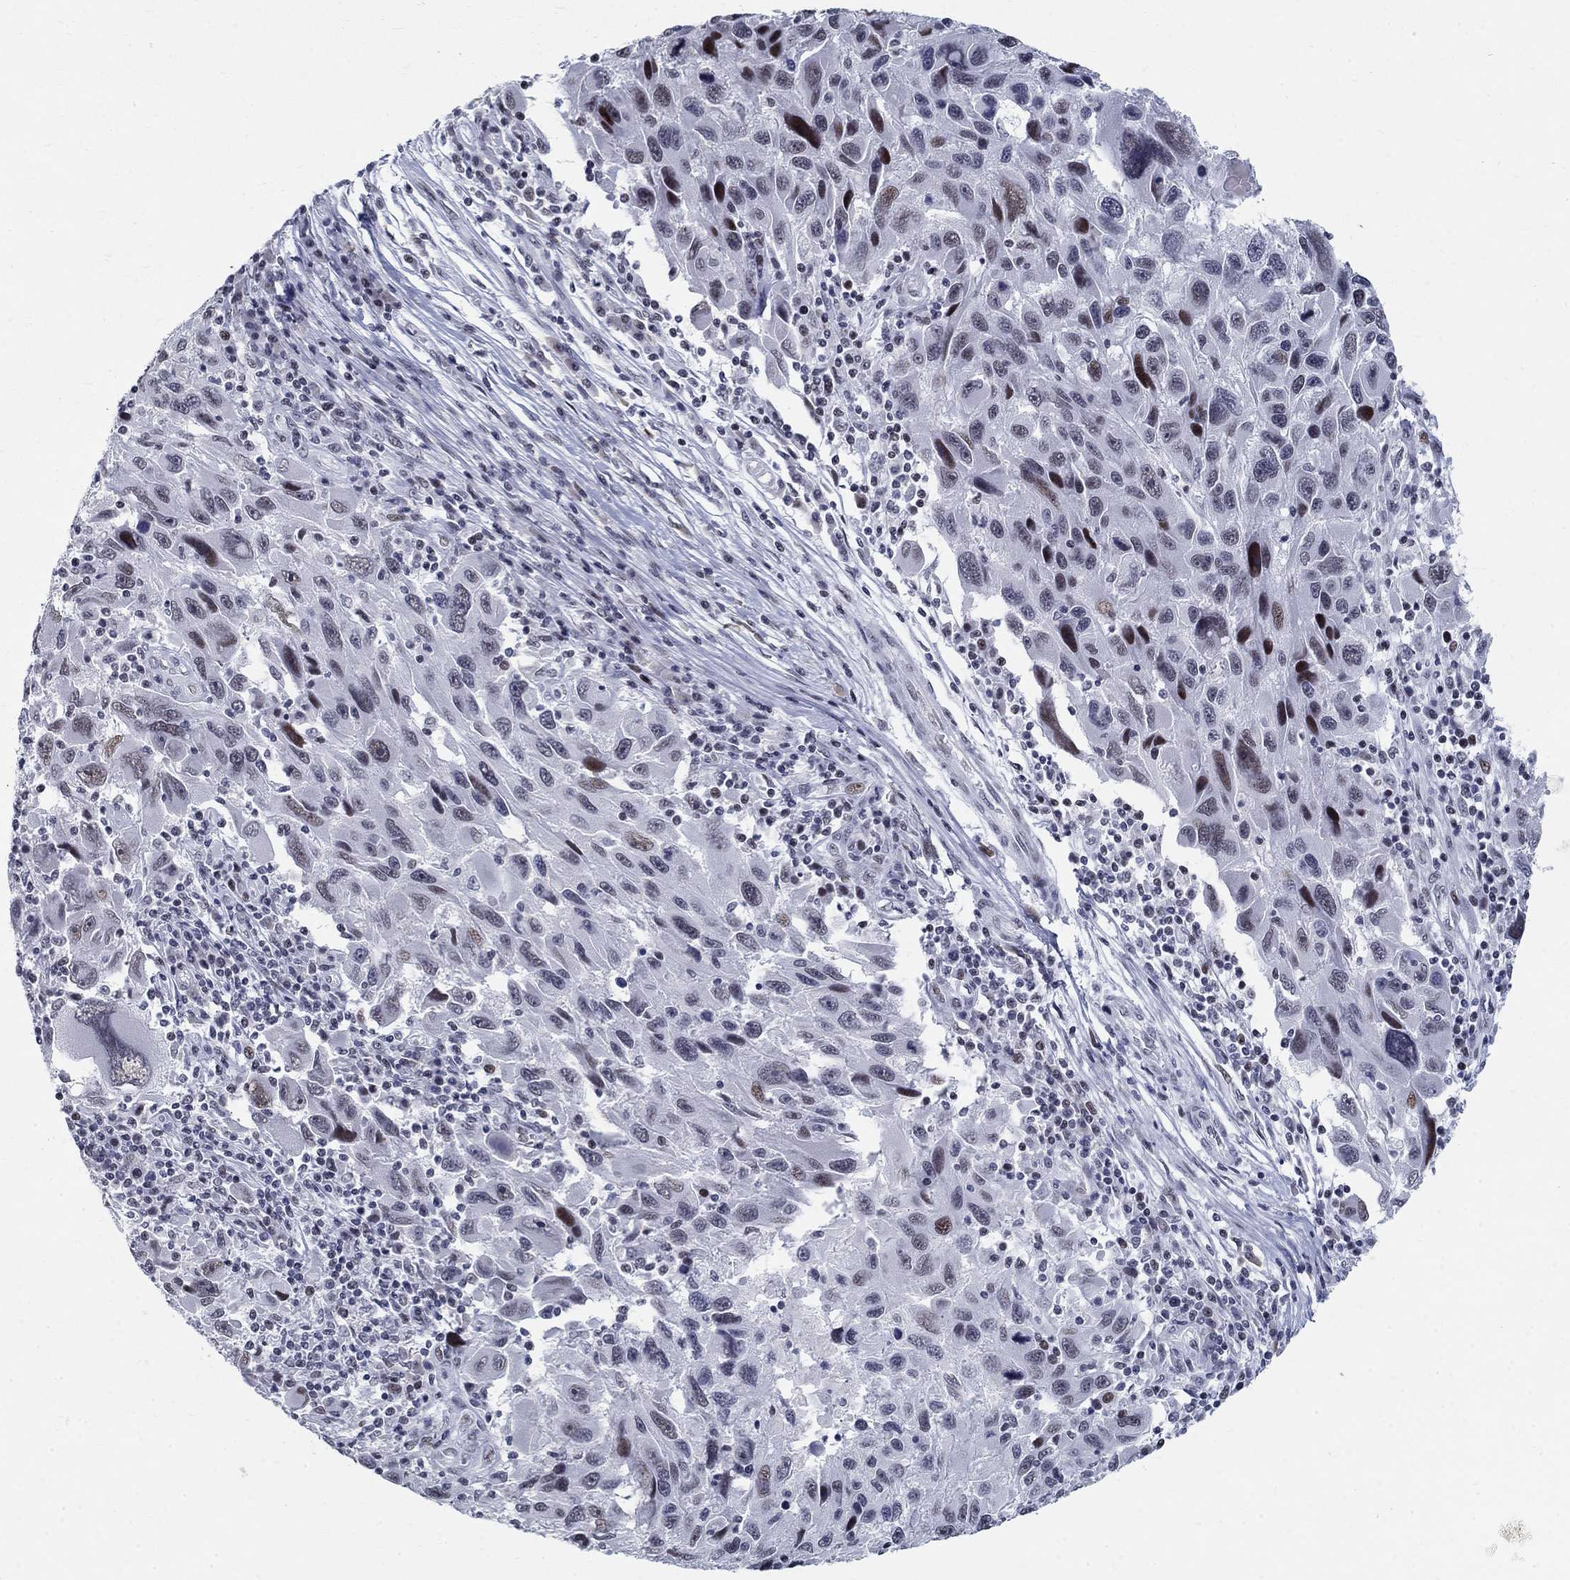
{"staining": {"intensity": "negative", "quantity": "none", "location": "none"}, "tissue": "melanoma", "cell_type": "Tumor cells", "image_type": "cancer", "snomed": [{"axis": "morphology", "description": "Malignant melanoma, NOS"}, {"axis": "topography", "description": "Skin"}], "caption": "IHC histopathology image of neoplastic tissue: melanoma stained with DAB (3,3'-diaminobenzidine) reveals no significant protein expression in tumor cells.", "gene": "BHLHE22", "patient": {"sex": "male", "age": 53}}